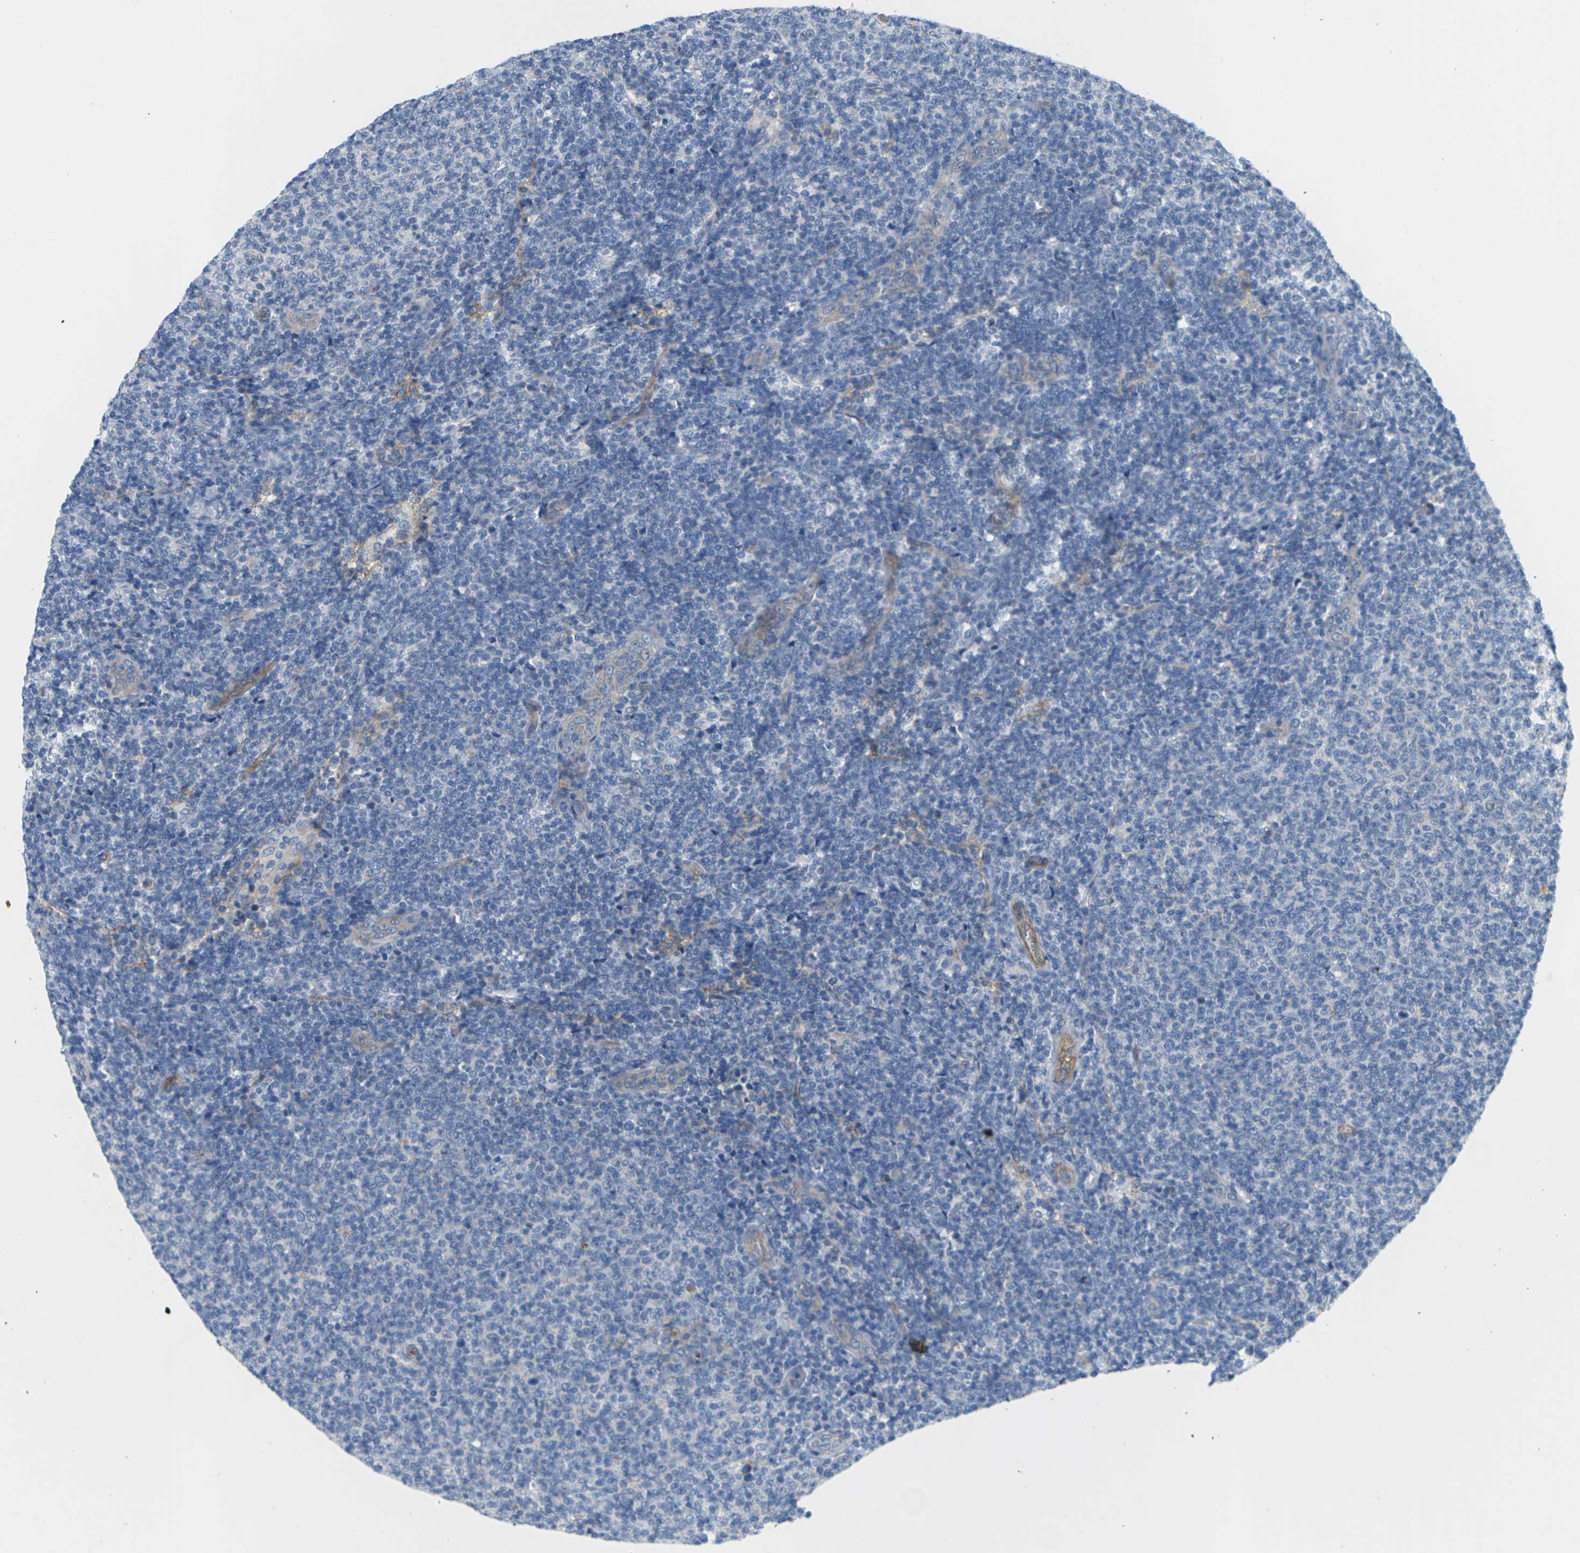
{"staining": {"intensity": "negative", "quantity": "none", "location": "none"}, "tissue": "lymphoma", "cell_type": "Tumor cells", "image_type": "cancer", "snomed": [{"axis": "morphology", "description": "Malignant lymphoma, non-Hodgkin's type, Low grade"}, {"axis": "topography", "description": "Lymph node"}], "caption": "A histopathology image of lymphoma stained for a protein reveals no brown staining in tumor cells.", "gene": "ITGA5", "patient": {"sex": "male", "age": 66}}